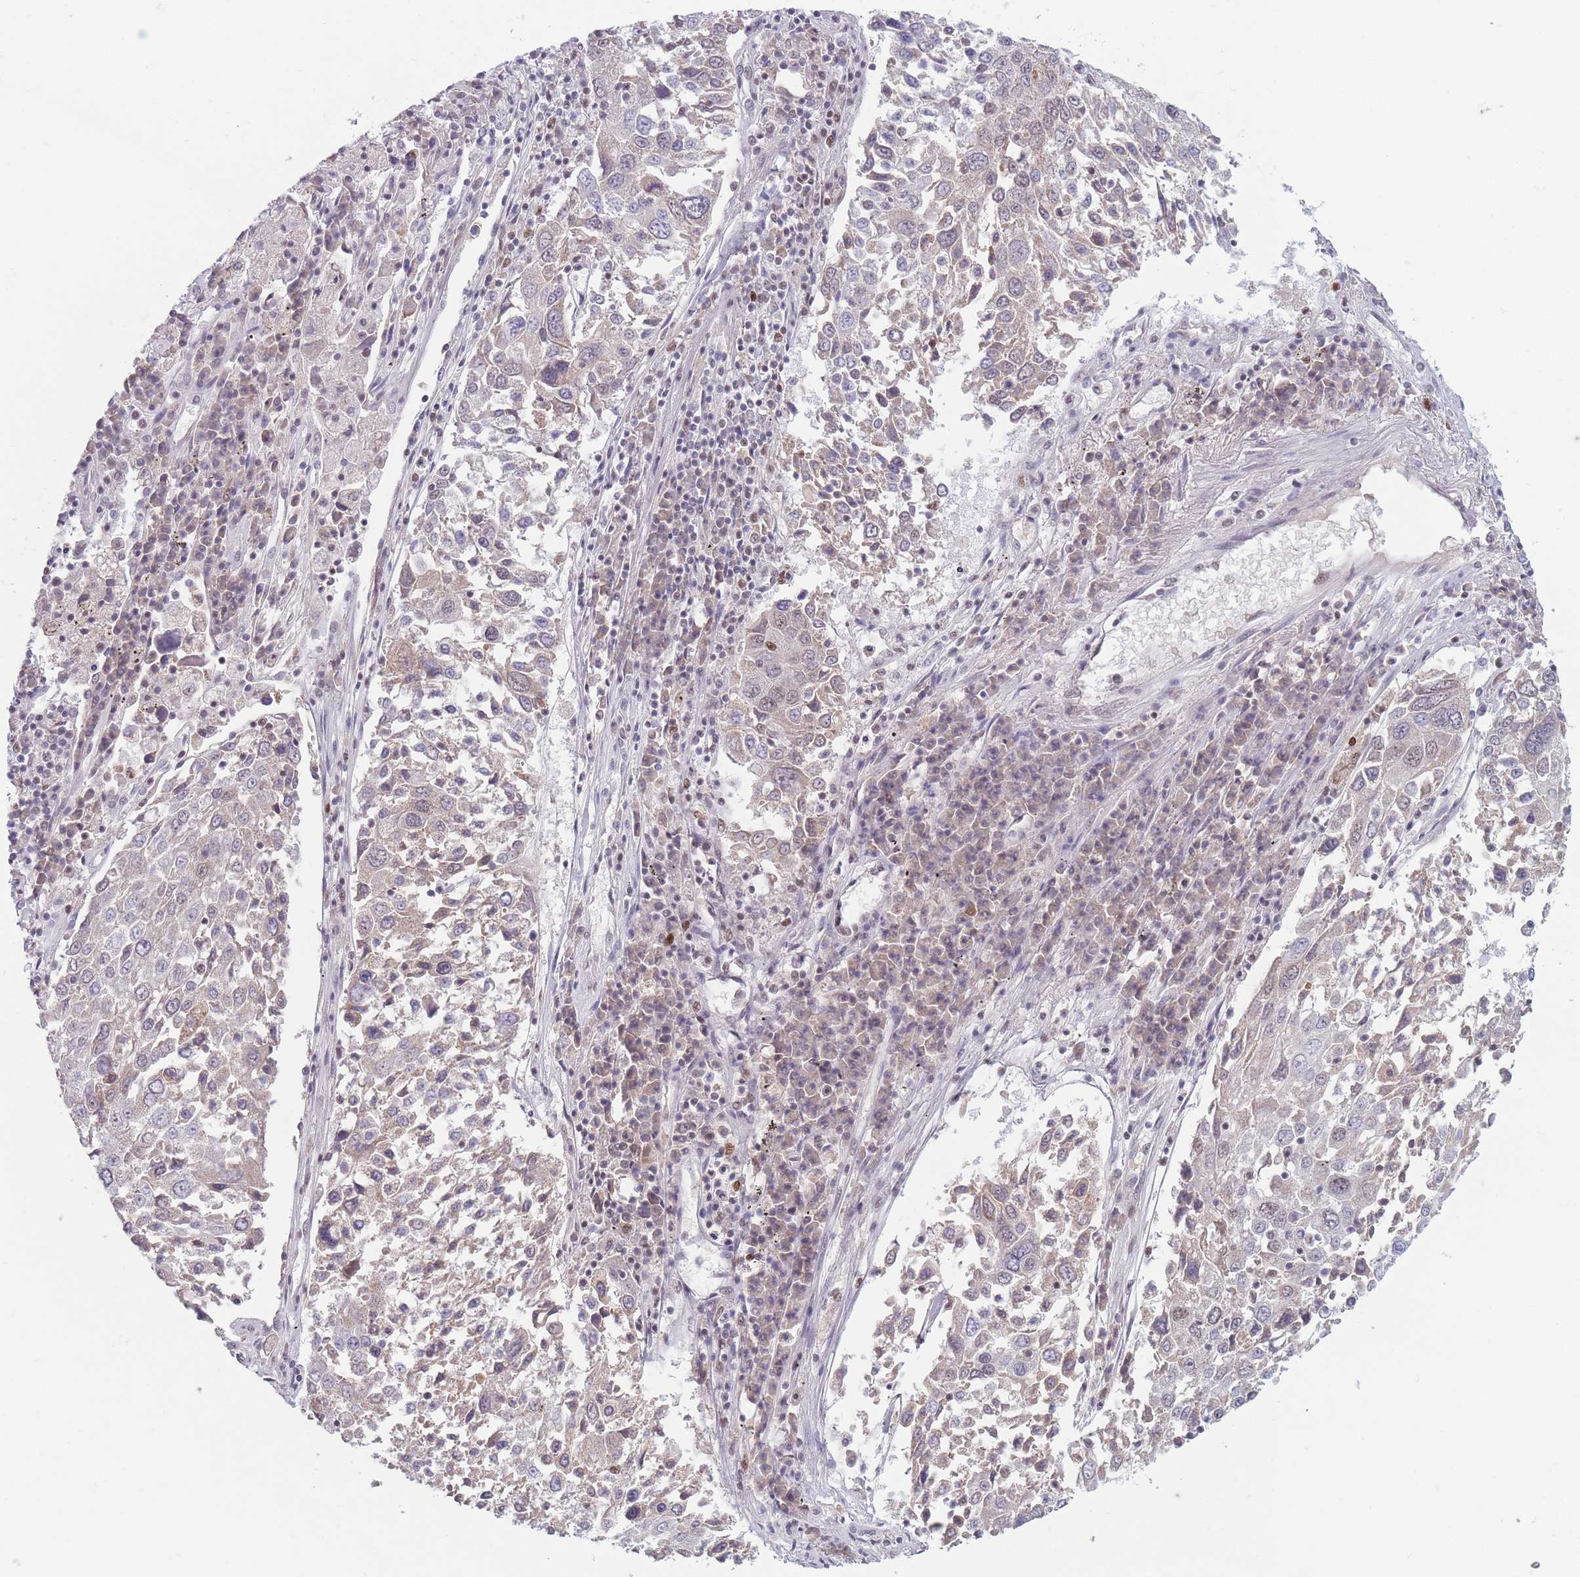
{"staining": {"intensity": "weak", "quantity": "<25%", "location": "nuclear"}, "tissue": "lung cancer", "cell_type": "Tumor cells", "image_type": "cancer", "snomed": [{"axis": "morphology", "description": "Squamous cell carcinoma, NOS"}, {"axis": "topography", "description": "Lung"}], "caption": "Immunohistochemistry (IHC) photomicrograph of neoplastic tissue: human lung cancer (squamous cell carcinoma) stained with DAB (3,3'-diaminobenzidine) displays no significant protein expression in tumor cells.", "gene": "ARID3B", "patient": {"sex": "male", "age": 65}}